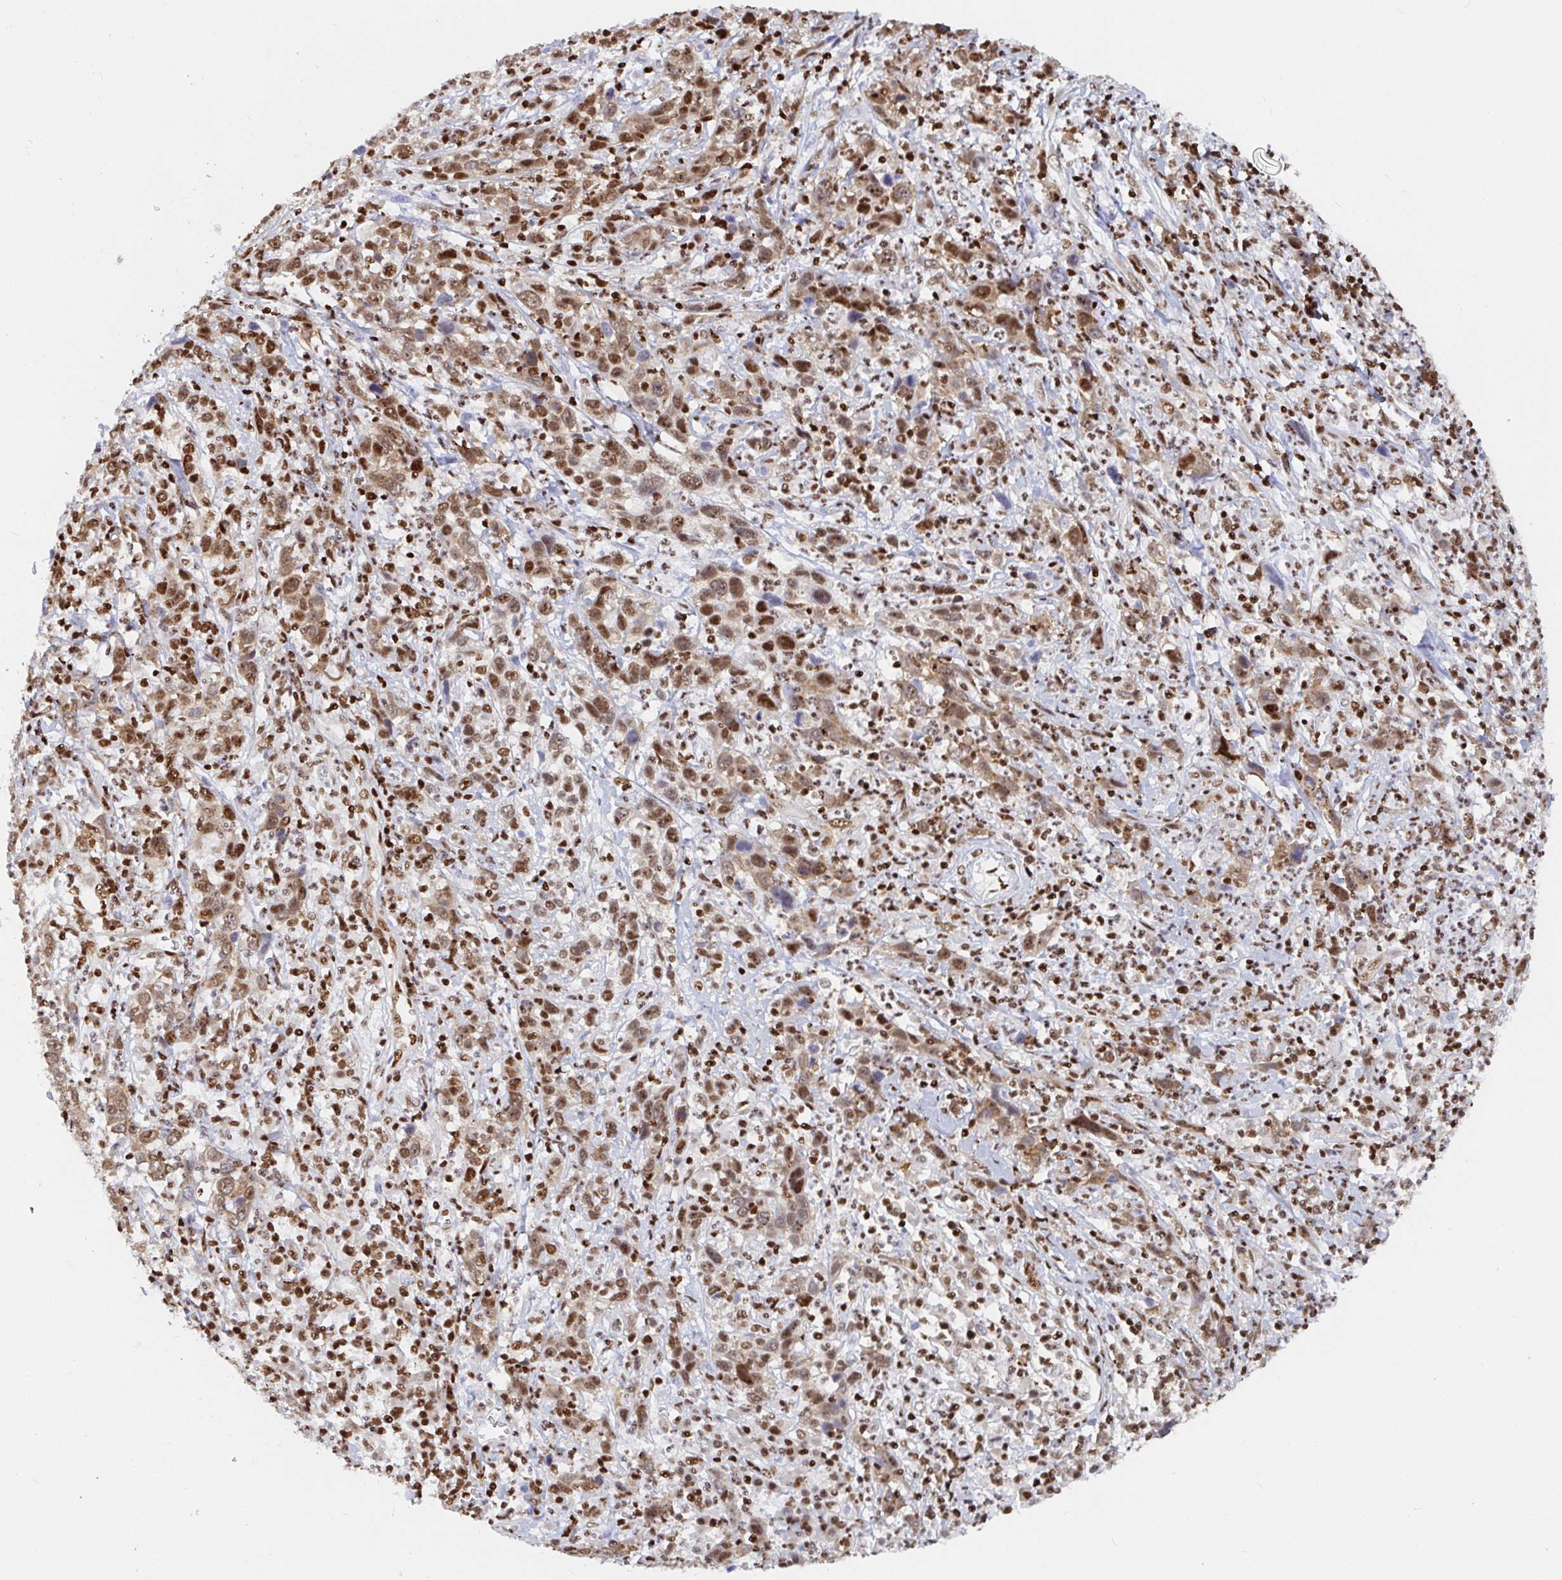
{"staining": {"intensity": "strong", "quantity": ">75%", "location": "nuclear"}, "tissue": "cervical cancer", "cell_type": "Tumor cells", "image_type": "cancer", "snomed": [{"axis": "morphology", "description": "Squamous cell carcinoma, NOS"}, {"axis": "topography", "description": "Cervix"}], "caption": "The micrograph exhibits a brown stain indicating the presence of a protein in the nuclear of tumor cells in squamous cell carcinoma (cervical).", "gene": "EWSR1", "patient": {"sex": "female", "age": 46}}